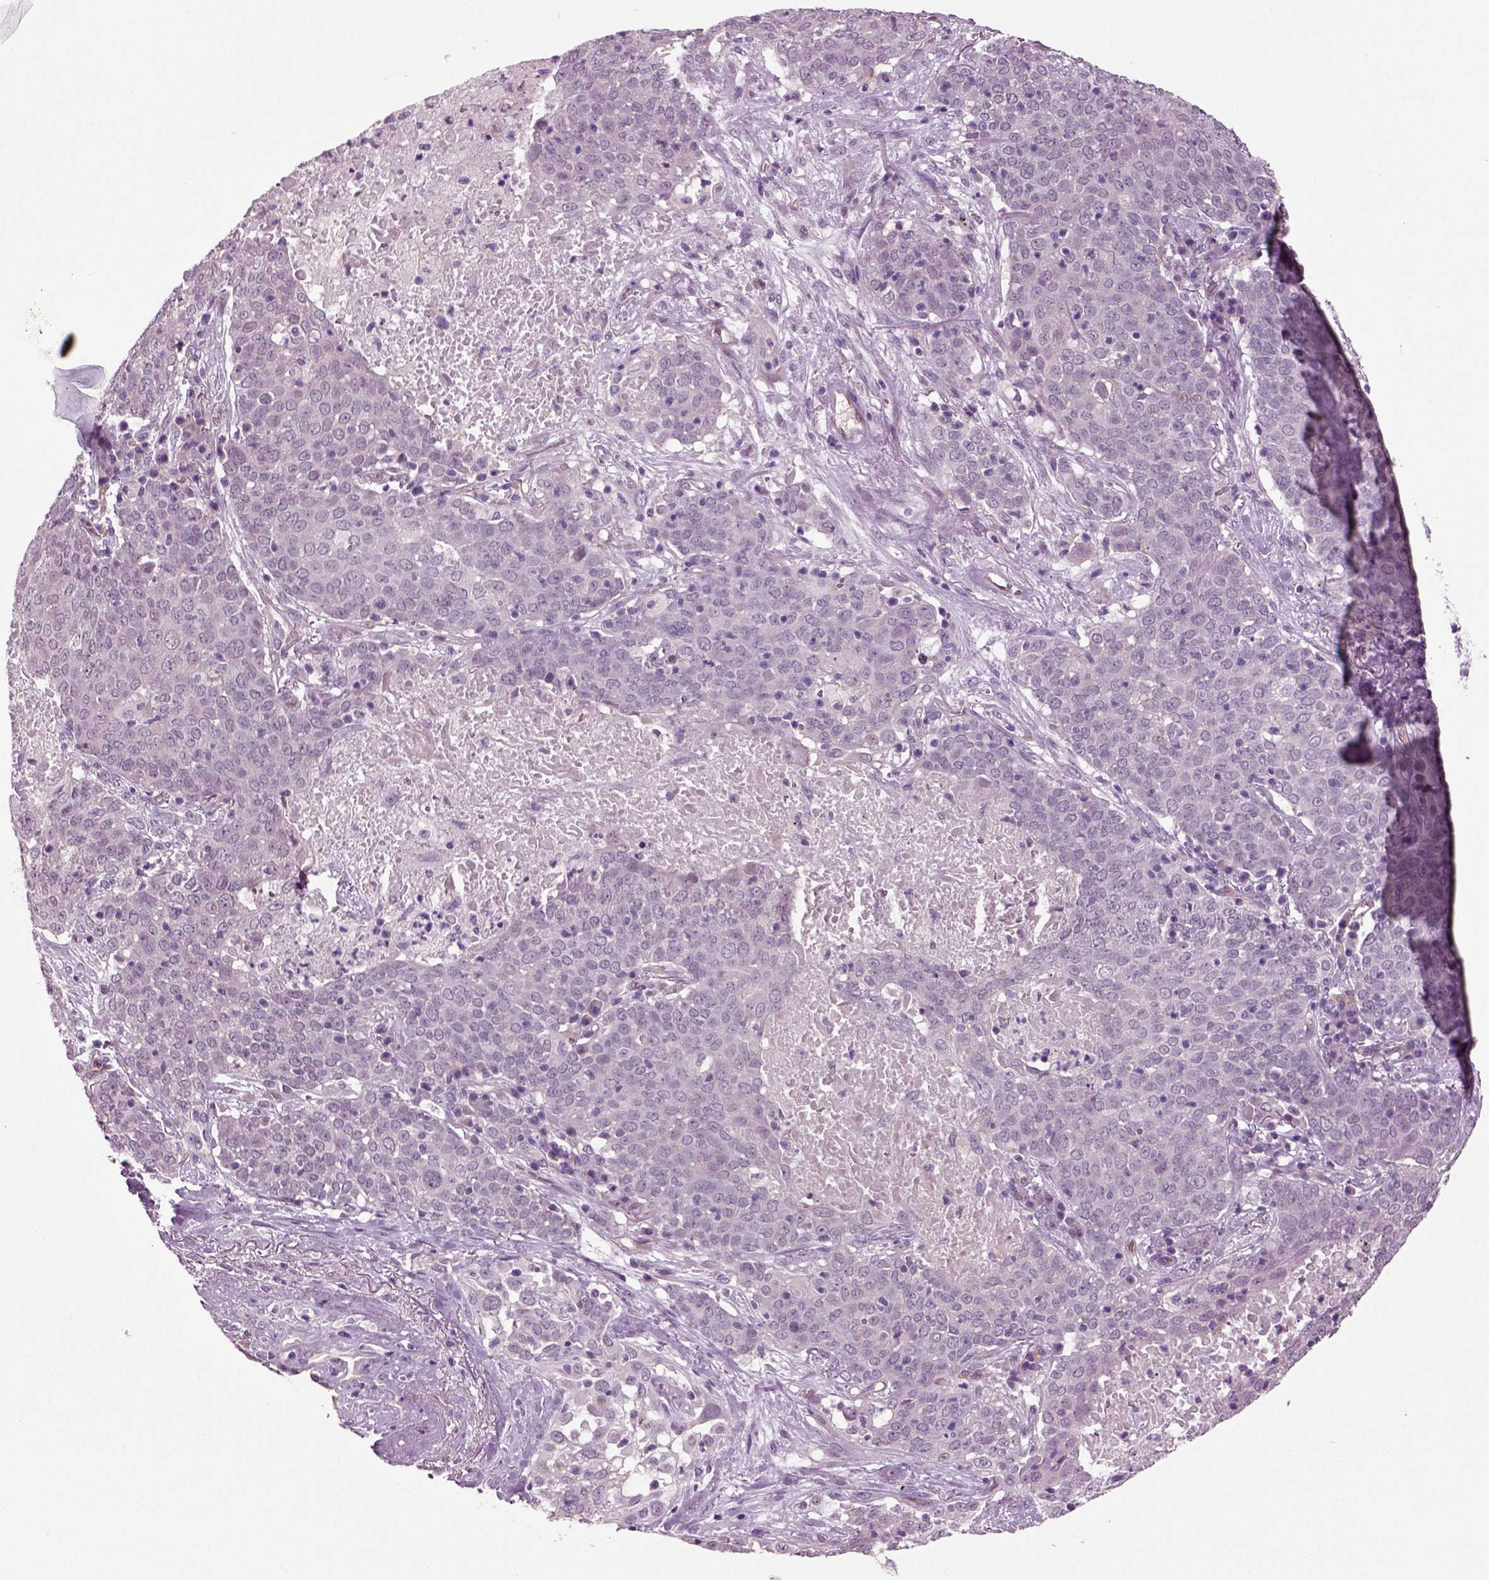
{"staining": {"intensity": "negative", "quantity": "none", "location": "none"}, "tissue": "lung cancer", "cell_type": "Tumor cells", "image_type": "cancer", "snomed": [{"axis": "morphology", "description": "Squamous cell carcinoma, NOS"}, {"axis": "topography", "description": "Lung"}], "caption": "Immunohistochemistry image of neoplastic tissue: human lung cancer (squamous cell carcinoma) stained with DAB (3,3'-diaminobenzidine) demonstrates no significant protein expression in tumor cells. Brightfield microscopy of immunohistochemistry stained with DAB (brown) and hematoxylin (blue), captured at high magnification.", "gene": "COL9A2", "patient": {"sex": "male", "age": 82}}